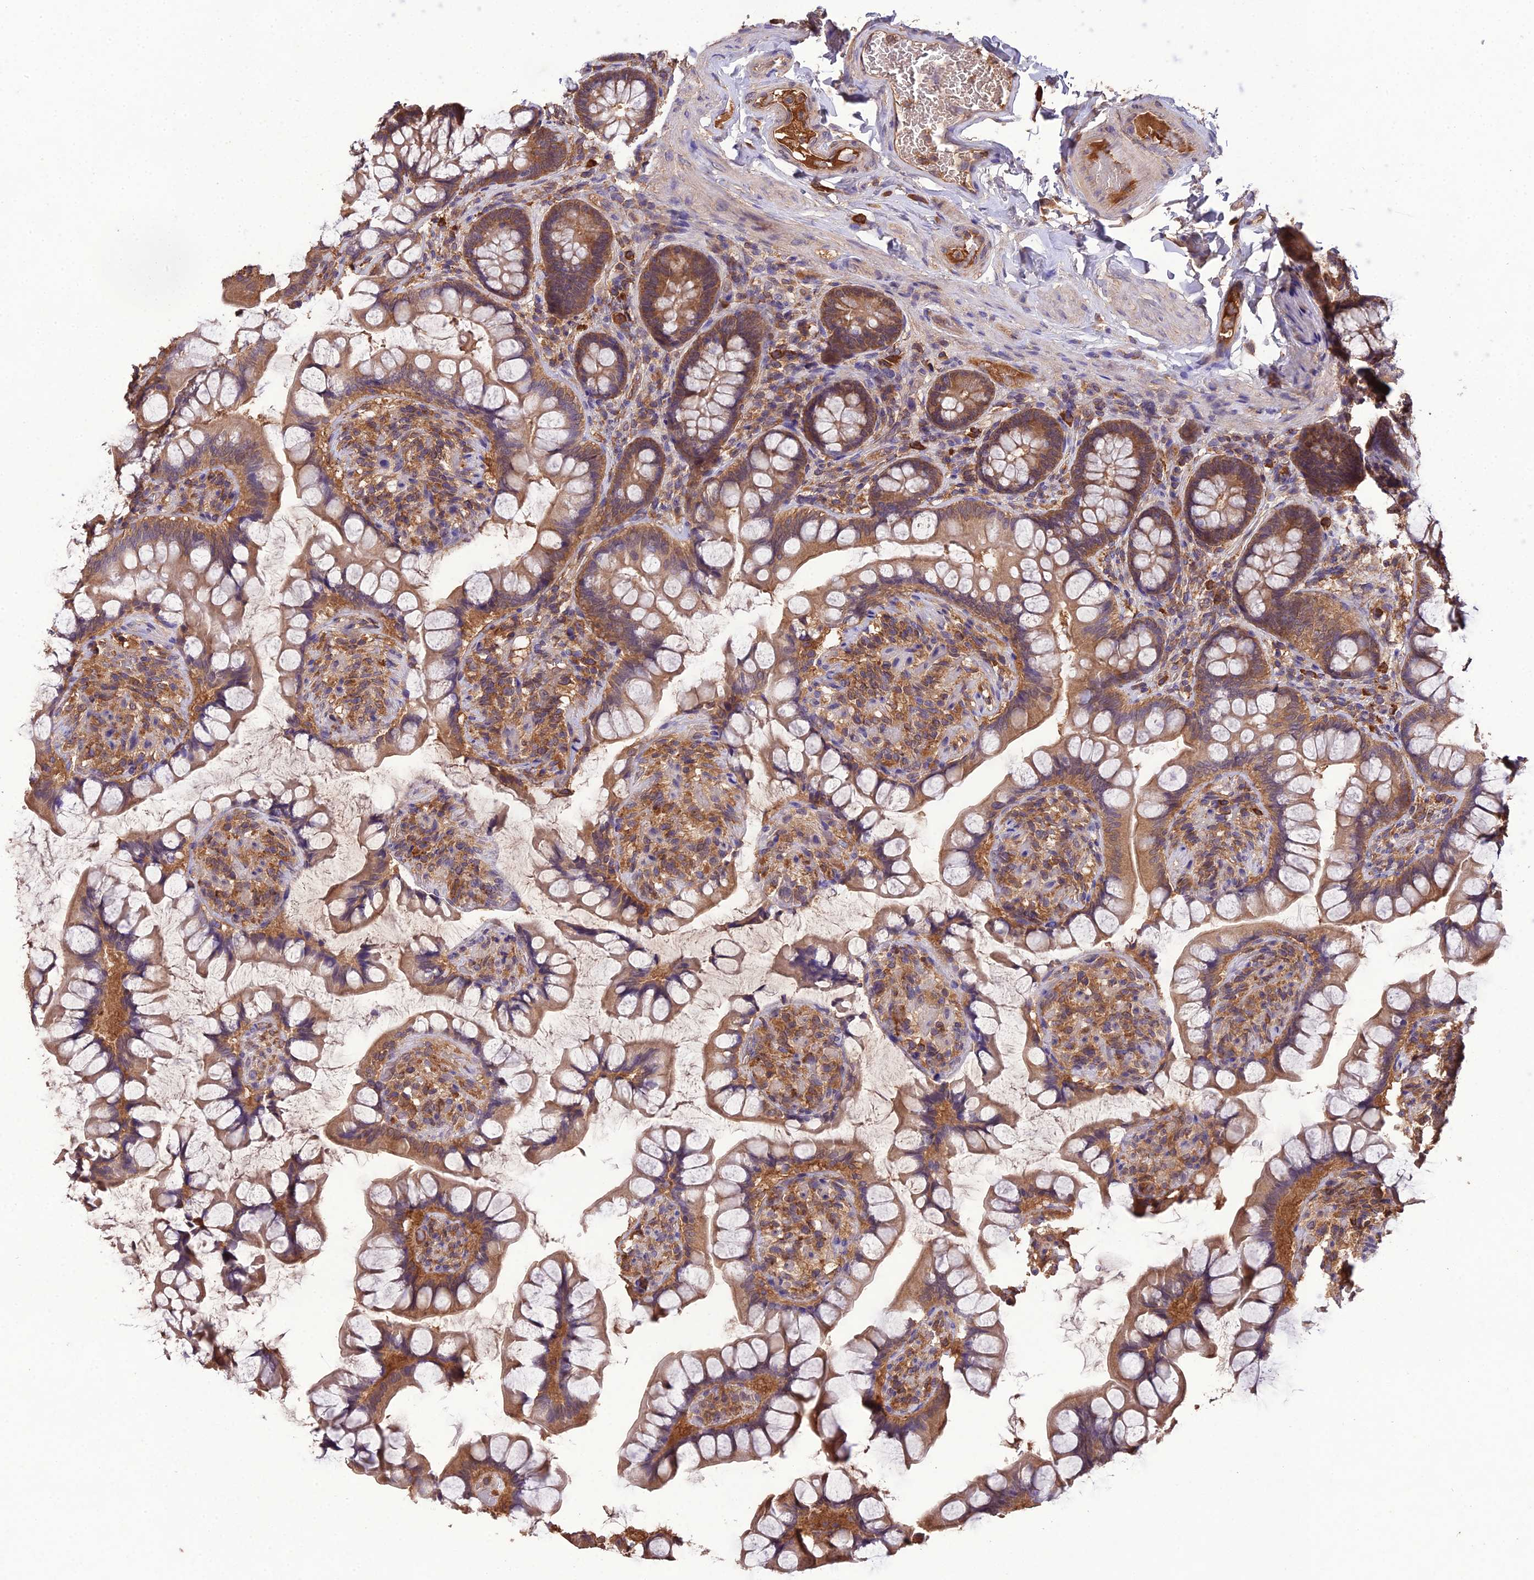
{"staining": {"intensity": "moderate", "quantity": ">75%", "location": "cytoplasmic/membranous"}, "tissue": "small intestine", "cell_type": "Glandular cells", "image_type": "normal", "snomed": [{"axis": "morphology", "description": "Normal tissue, NOS"}, {"axis": "topography", "description": "Small intestine"}], "caption": "Protein expression by immunohistochemistry (IHC) reveals moderate cytoplasmic/membranous staining in approximately >75% of glandular cells in benign small intestine. (IHC, brightfield microscopy, high magnification).", "gene": "TMEM258", "patient": {"sex": "male", "age": 70}}